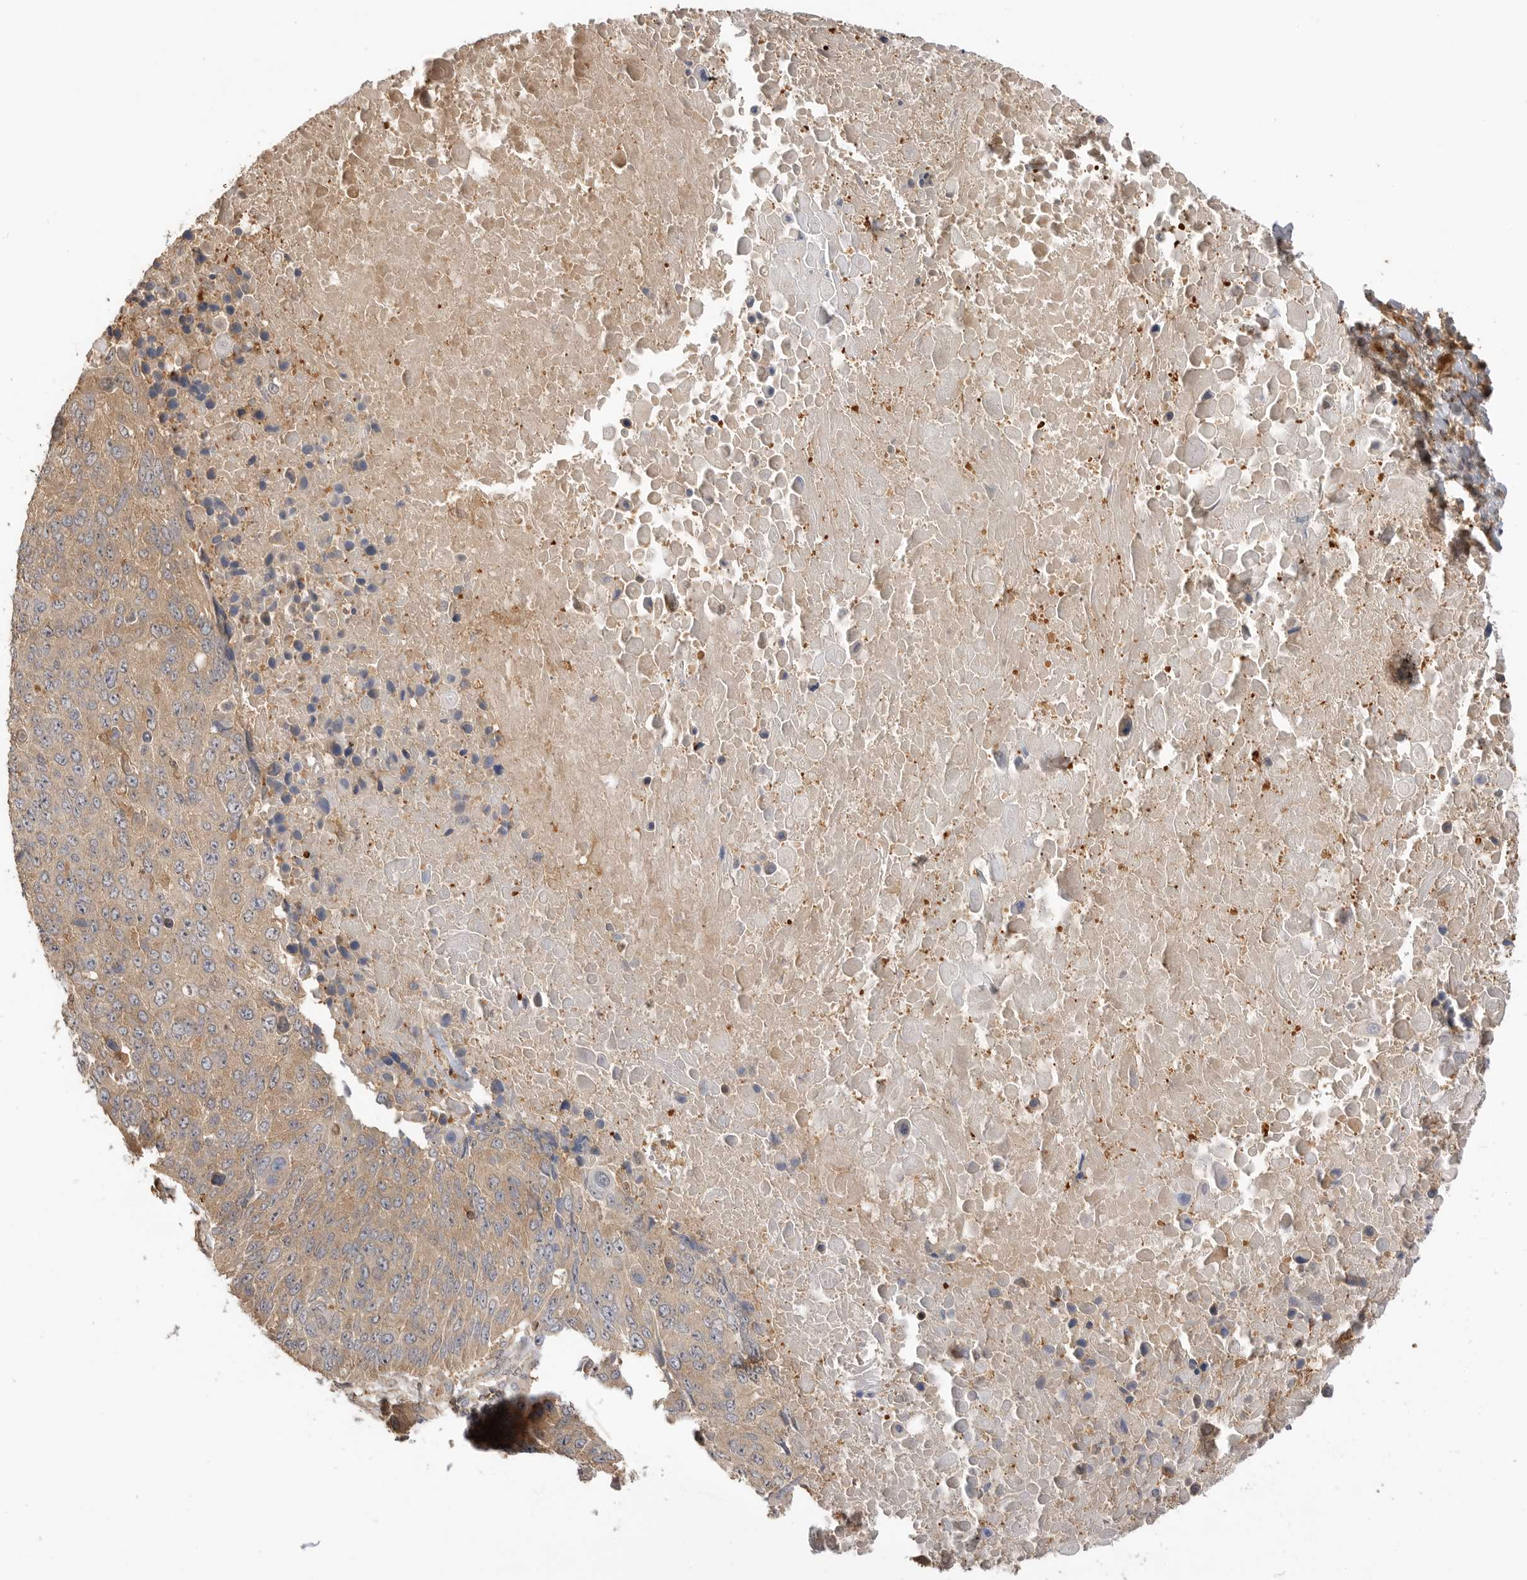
{"staining": {"intensity": "weak", "quantity": ">75%", "location": "cytoplasmic/membranous"}, "tissue": "lung cancer", "cell_type": "Tumor cells", "image_type": "cancer", "snomed": [{"axis": "morphology", "description": "Squamous cell carcinoma, NOS"}, {"axis": "topography", "description": "Lung"}], "caption": "A low amount of weak cytoplasmic/membranous staining is present in about >75% of tumor cells in lung cancer (squamous cell carcinoma) tissue. Nuclei are stained in blue.", "gene": "CLDN12", "patient": {"sex": "male", "age": 66}}